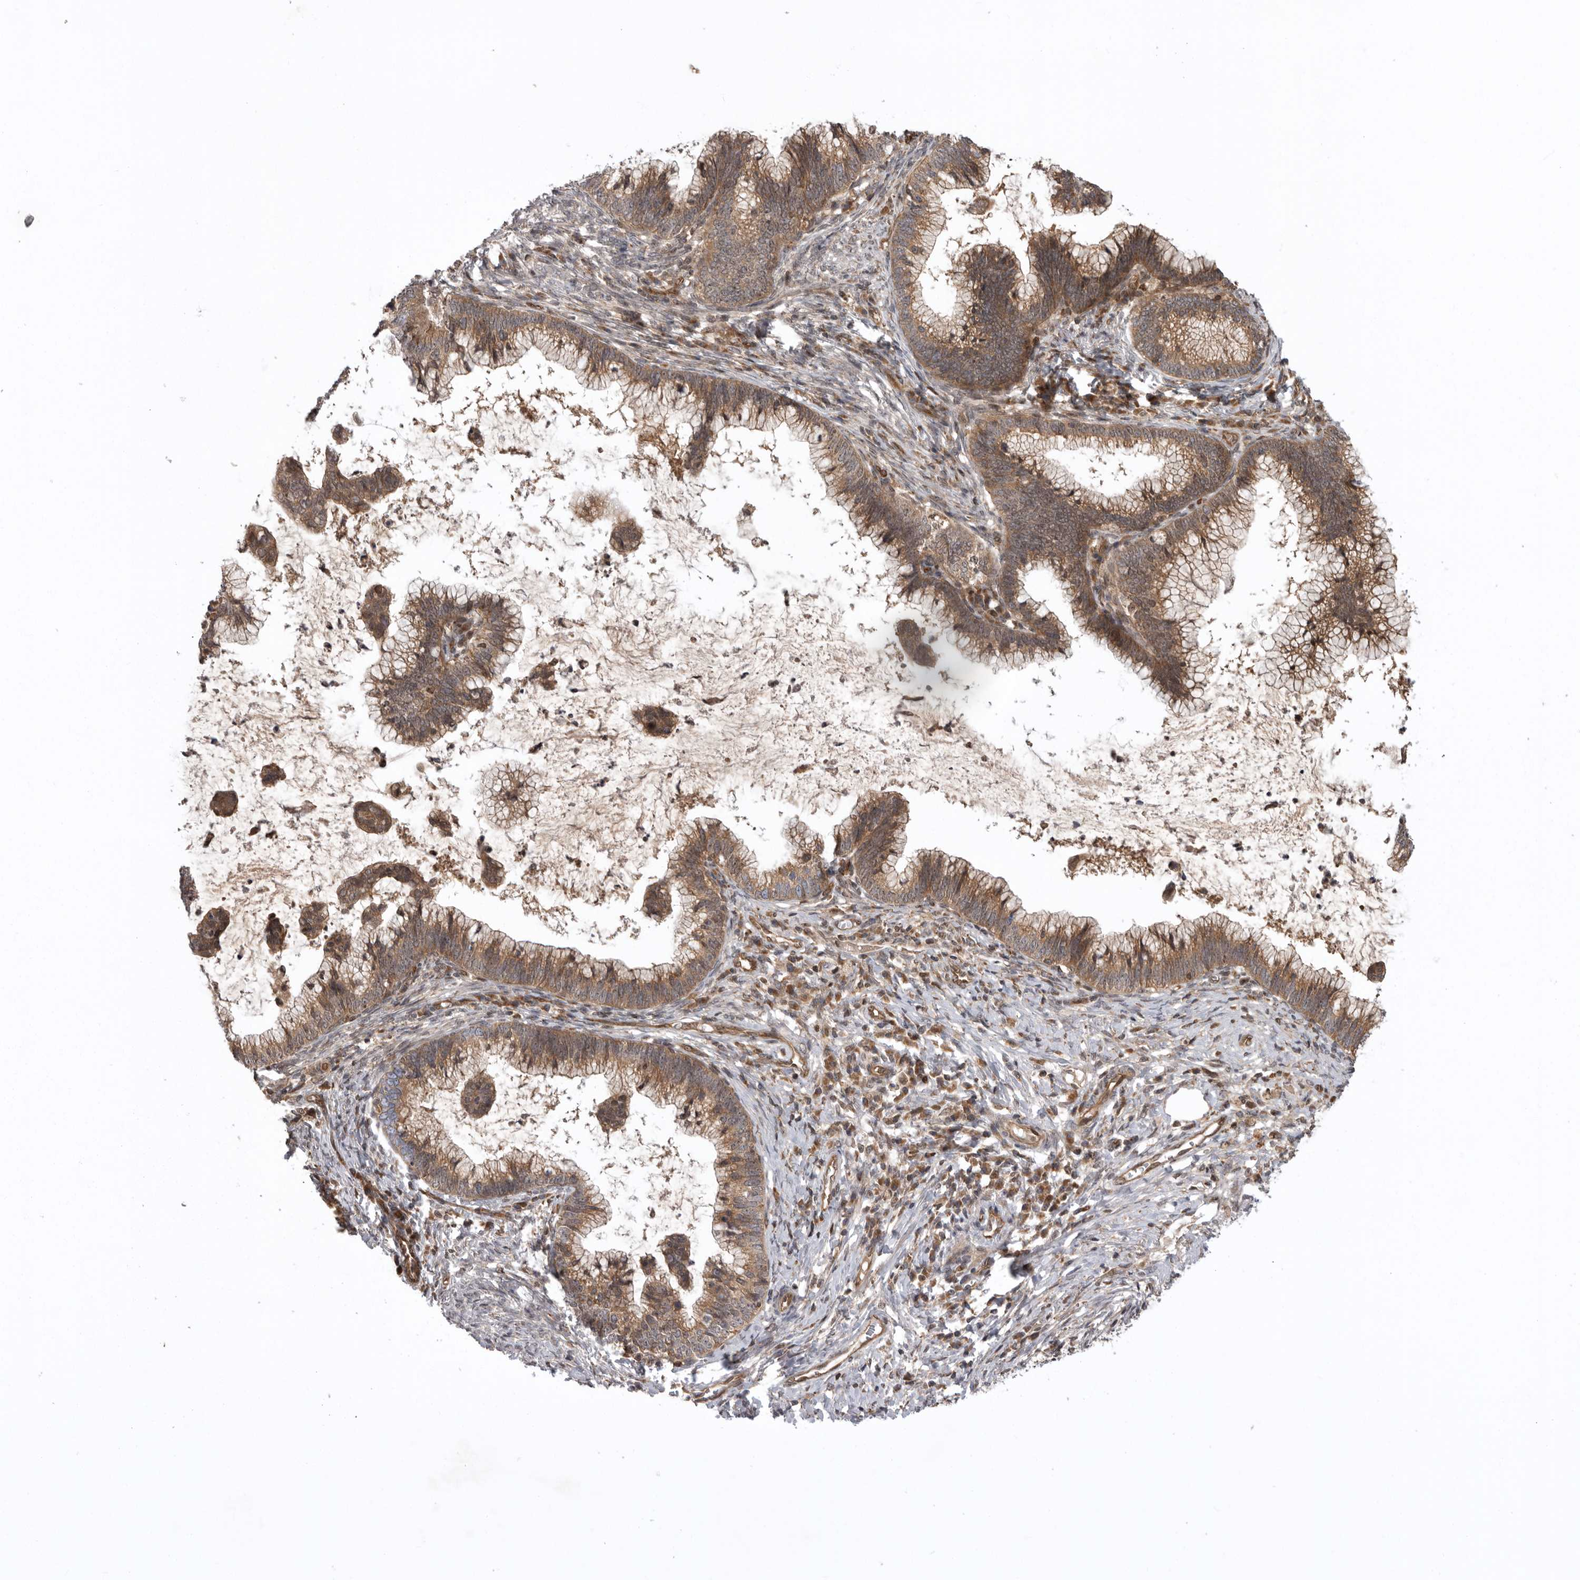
{"staining": {"intensity": "moderate", "quantity": ">75%", "location": "cytoplasmic/membranous"}, "tissue": "cervical cancer", "cell_type": "Tumor cells", "image_type": "cancer", "snomed": [{"axis": "morphology", "description": "Adenocarcinoma, NOS"}, {"axis": "topography", "description": "Cervix"}], "caption": "The histopathology image demonstrates immunohistochemical staining of cervical cancer. There is moderate cytoplasmic/membranous positivity is identified in approximately >75% of tumor cells. Immunohistochemistry stains the protein of interest in brown and the nuclei are stained blue.", "gene": "DHDDS", "patient": {"sex": "female", "age": 36}}